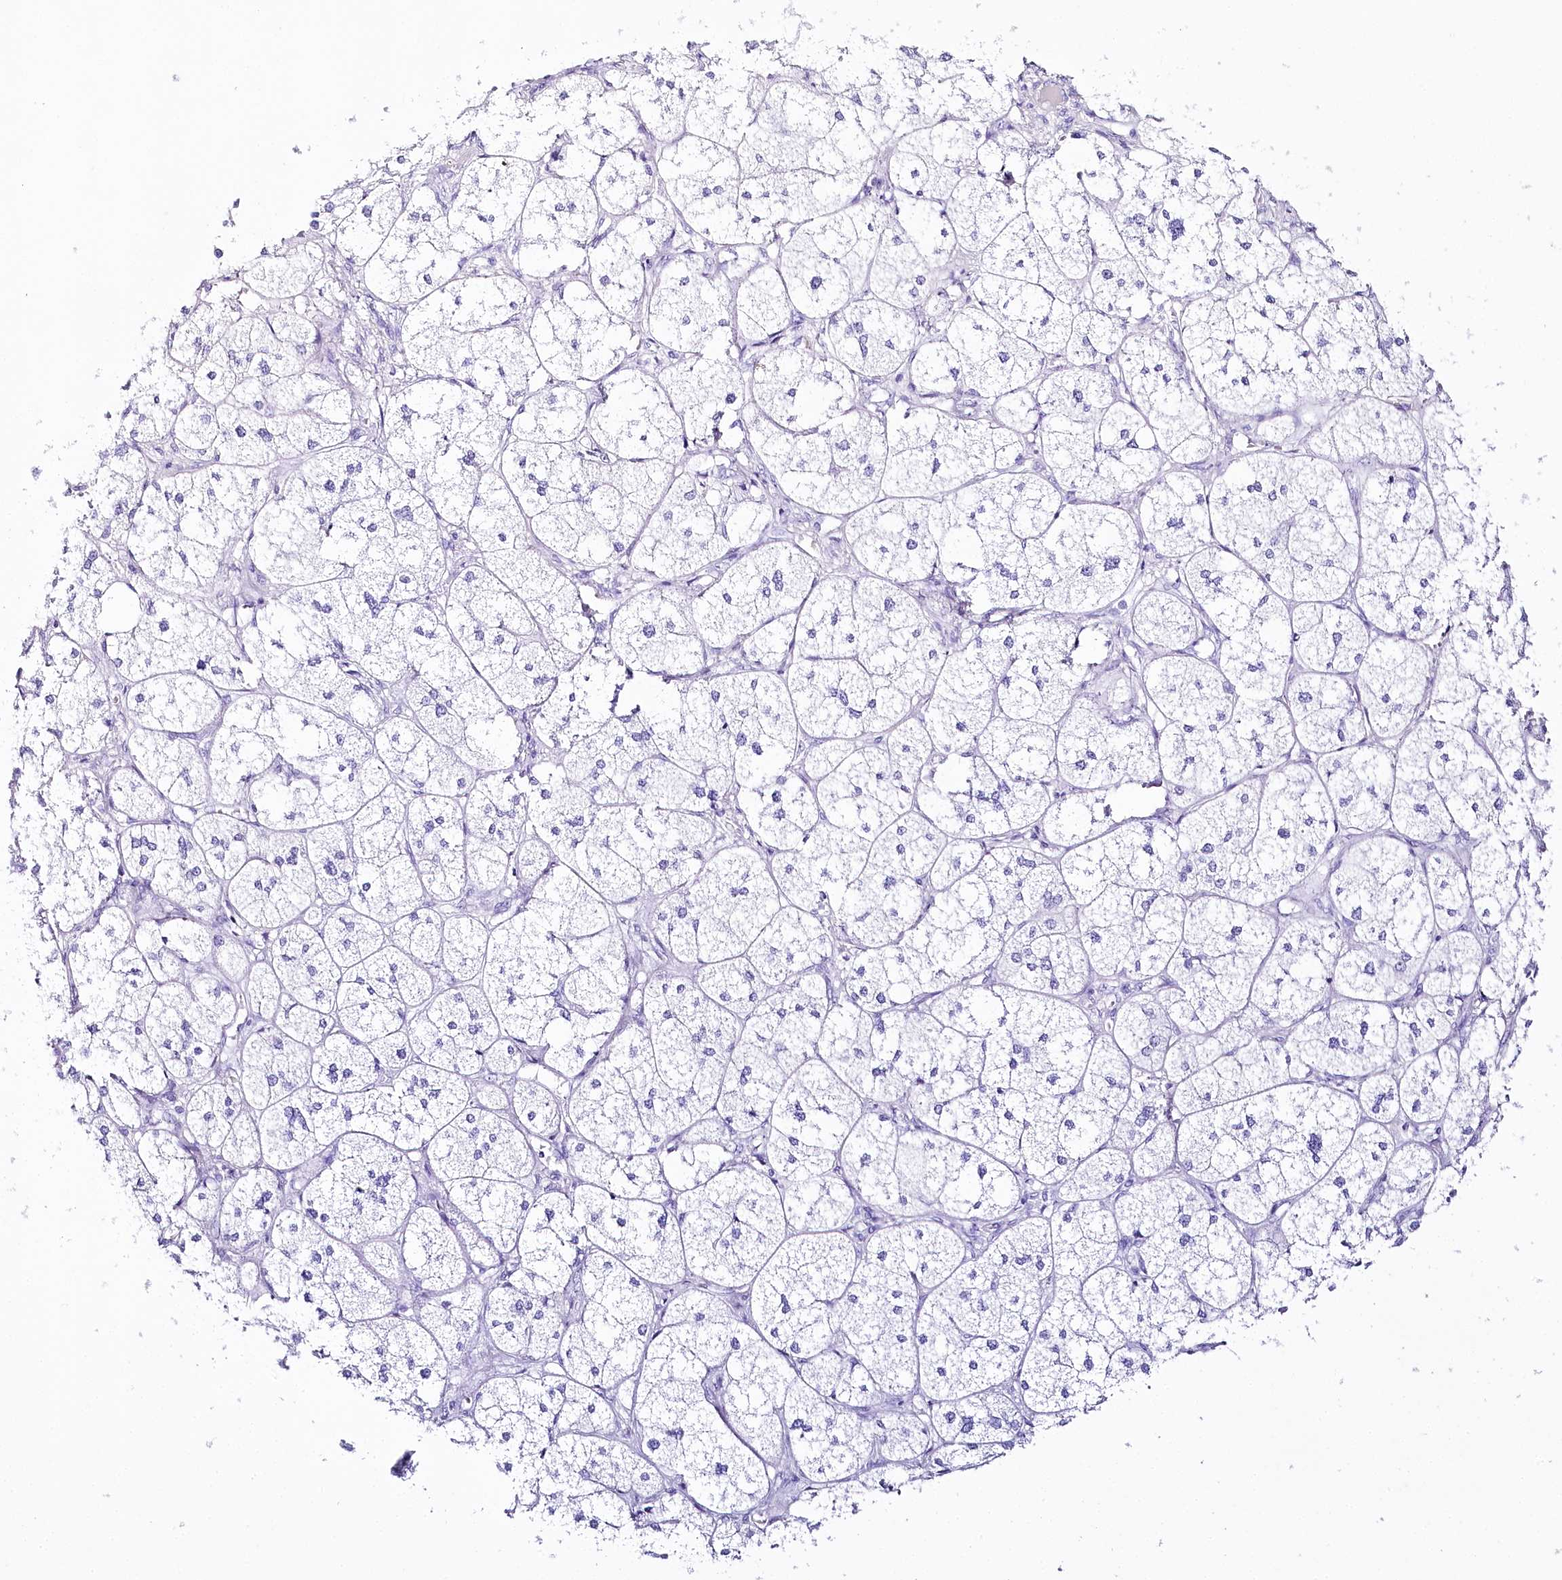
{"staining": {"intensity": "negative", "quantity": "none", "location": "none"}, "tissue": "adrenal gland", "cell_type": "Glandular cells", "image_type": "normal", "snomed": [{"axis": "morphology", "description": "Normal tissue, NOS"}, {"axis": "topography", "description": "Adrenal gland"}], "caption": "DAB immunohistochemical staining of unremarkable adrenal gland shows no significant positivity in glandular cells.", "gene": "CSN3", "patient": {"sex": "female", "age": 61}}